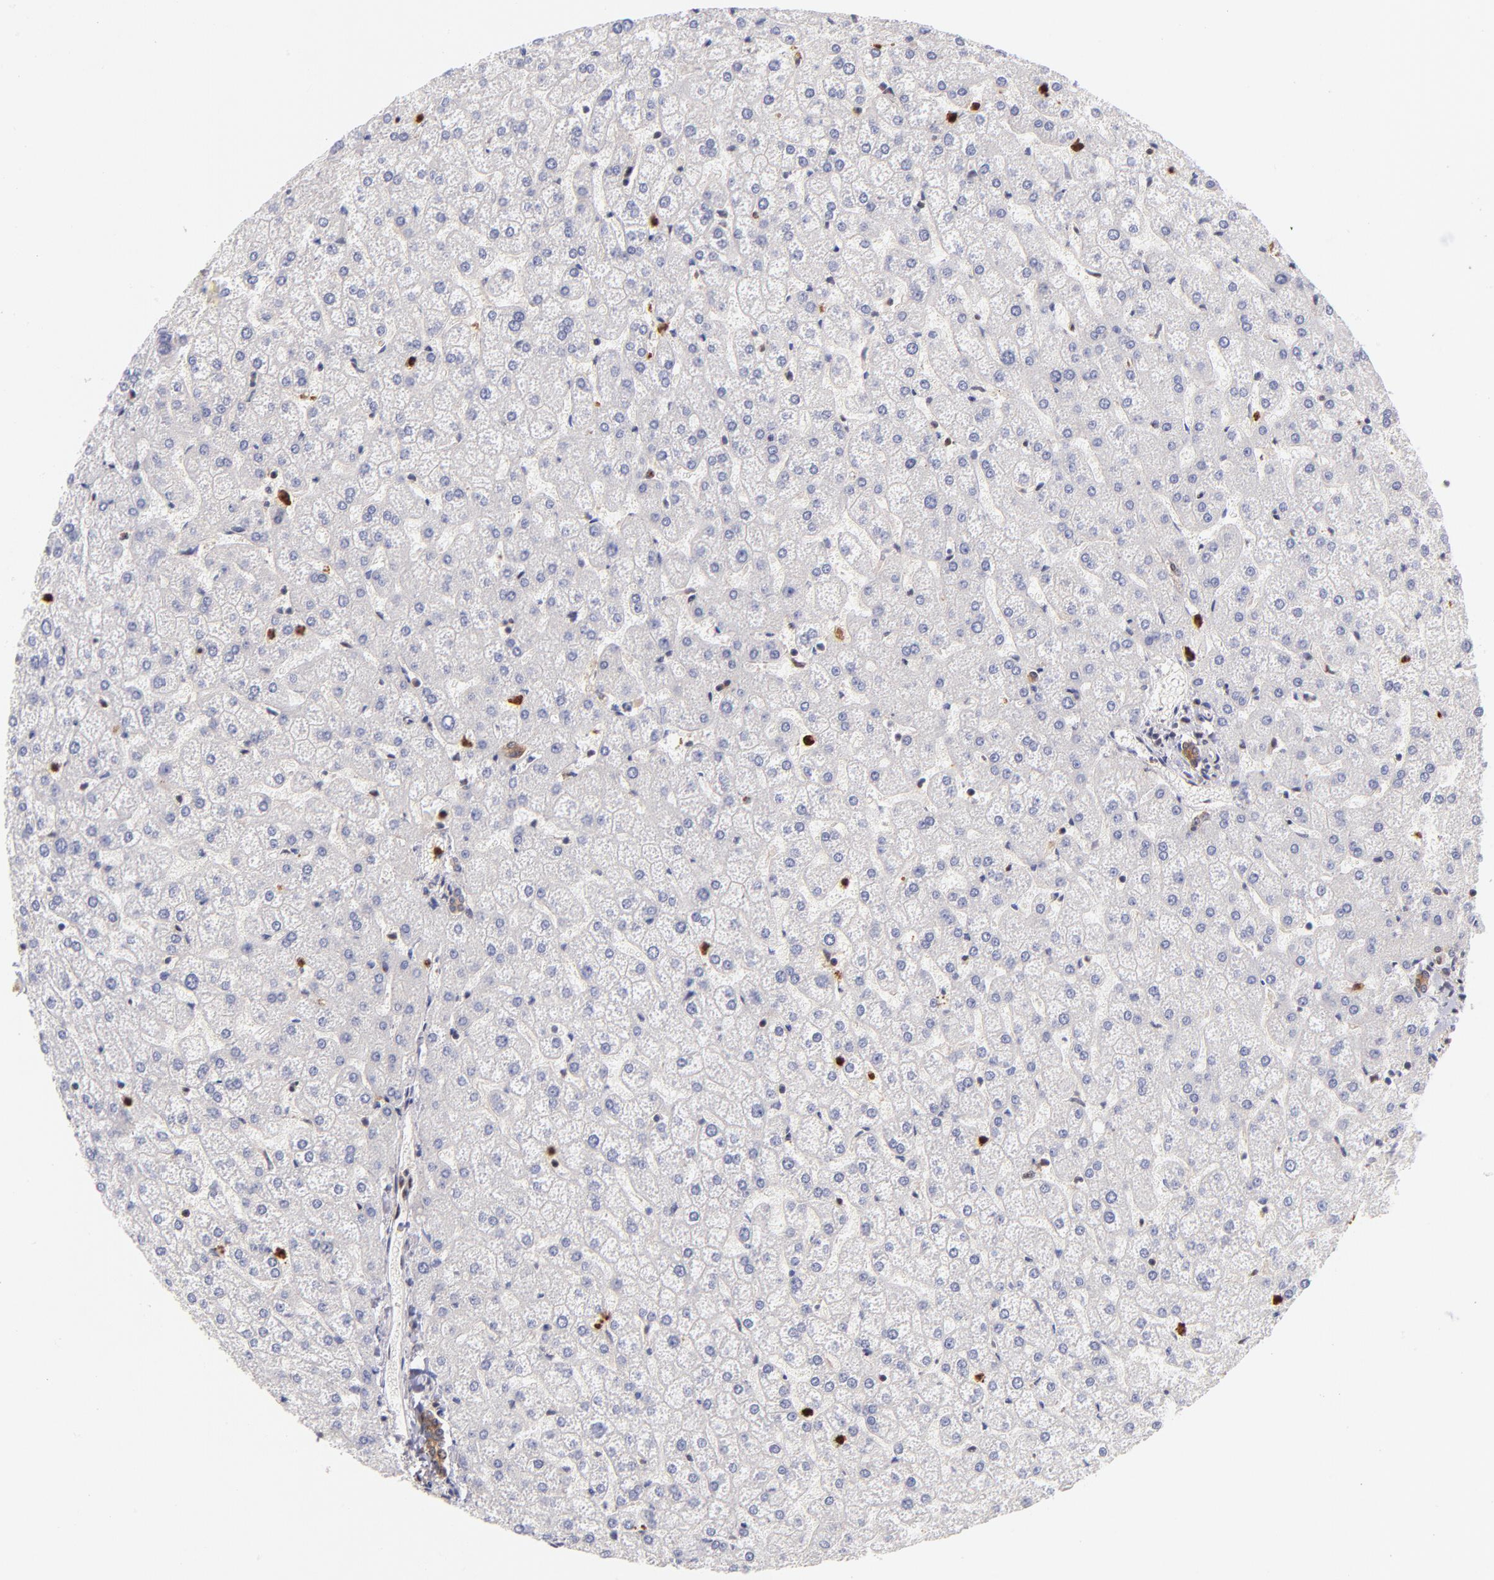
{"staining": {"intensity": "weak", "quantity": ">75%", "location": "cytoplasmic/membranous"}, "tissue": "liver", "cell_type": "Cholangiocytes", "image_type": "normal", "snomed": [{"axis": "morphology", "description": "Normal tissue, NOS"}, {"axis": "topography", "description": "Liver"}], "caption": "Immunohistochemical staining of normal human liver reveals >75% levels of weak cytoplasmic/membranous protein expression in approximately >75% of cholangiocytes.", "gene": "YWHAB", "patient": {"sex": "female", "age": 32}}